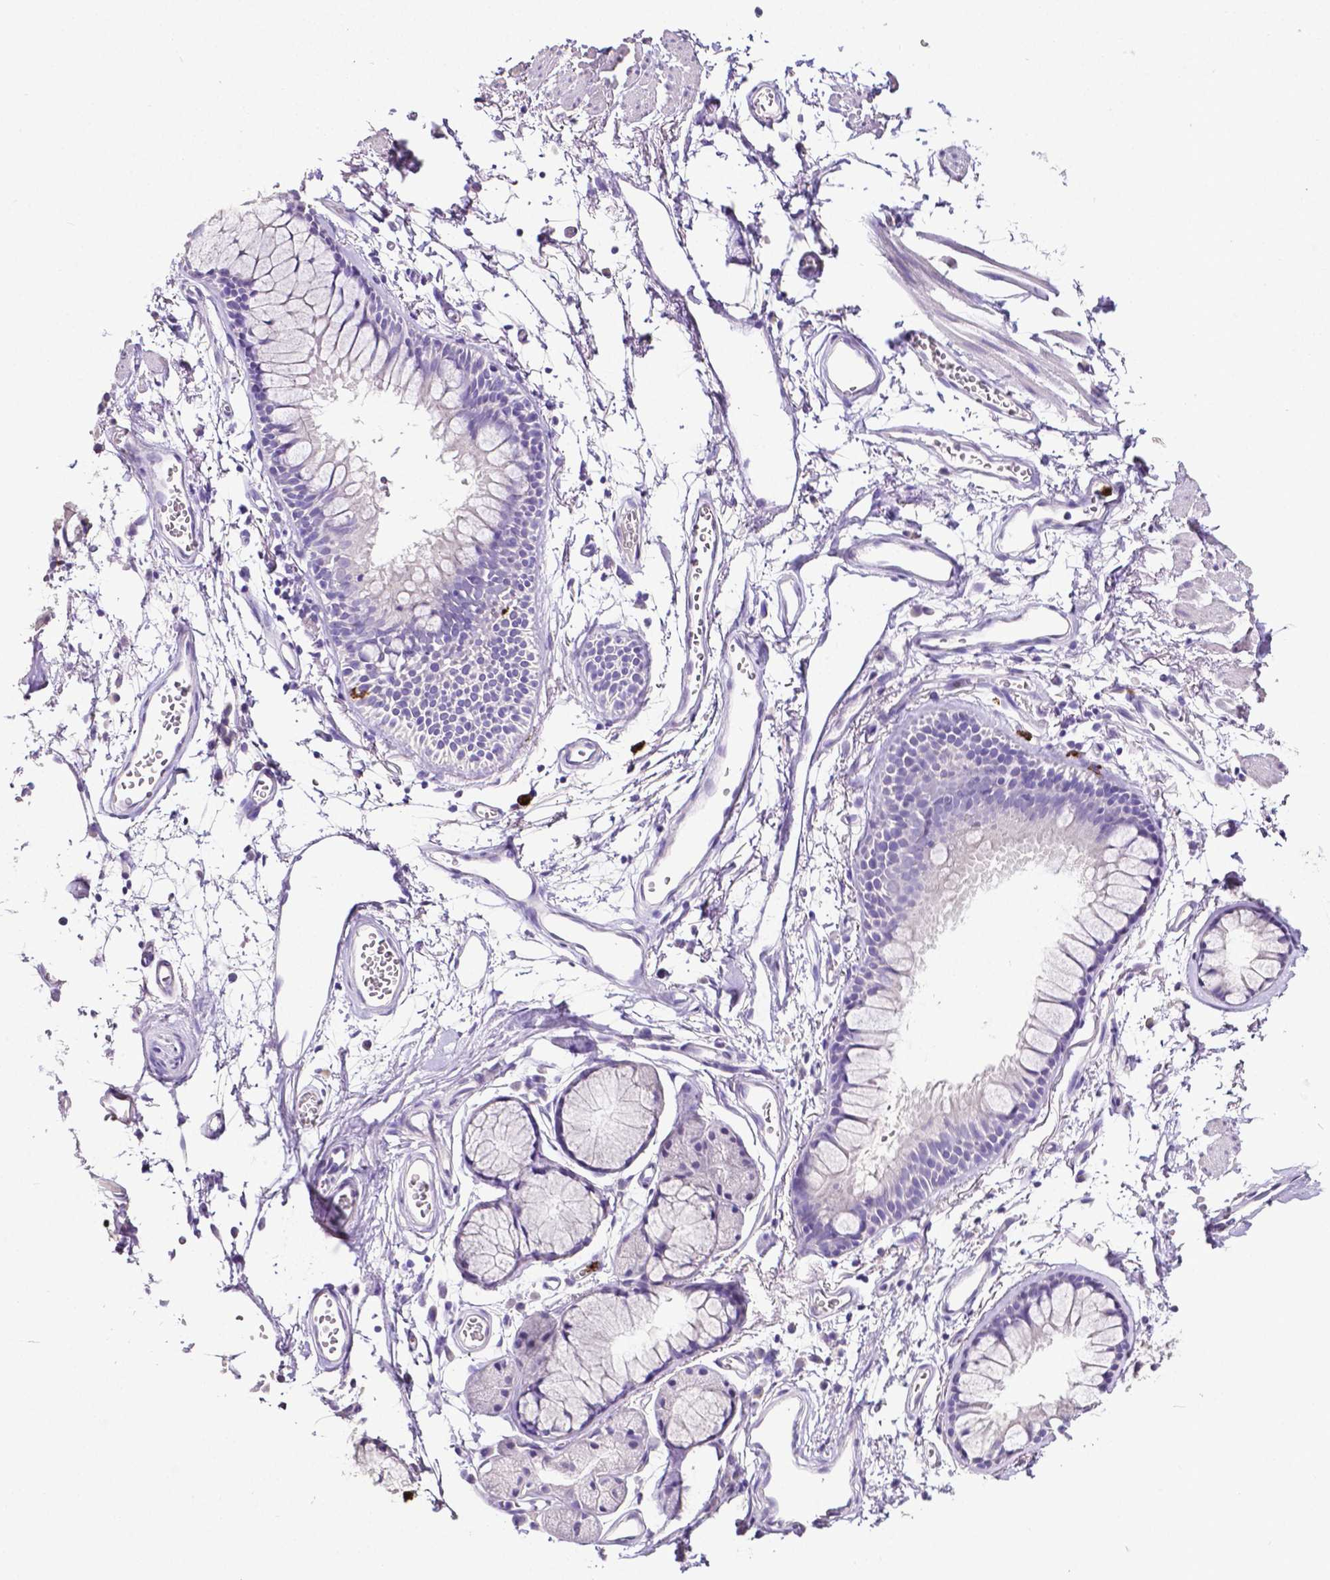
{"staining": {"intensity": "negative", "quantity": "none", "location": "none"}, "tissue": "adipose tissue", "cell_type": "Adipocytes", "image_type": "normal", "snomed": [{"axis": "morphology", "description": "Normal tissue, NOS"}, {"axis": "topography", "description": "Cartilage tissue"}, {"axis": "topography", "description": "Bronchus"}], "caption": "Immunohistochemical staining of normal adipose tissue demonstrates no significant staining in adipocytes. (Immunohistochemistry (ihc), brightfield microscopy, high magnification).", "gene": "MMP9", "patient": {"sex": "female", "age": 79}}